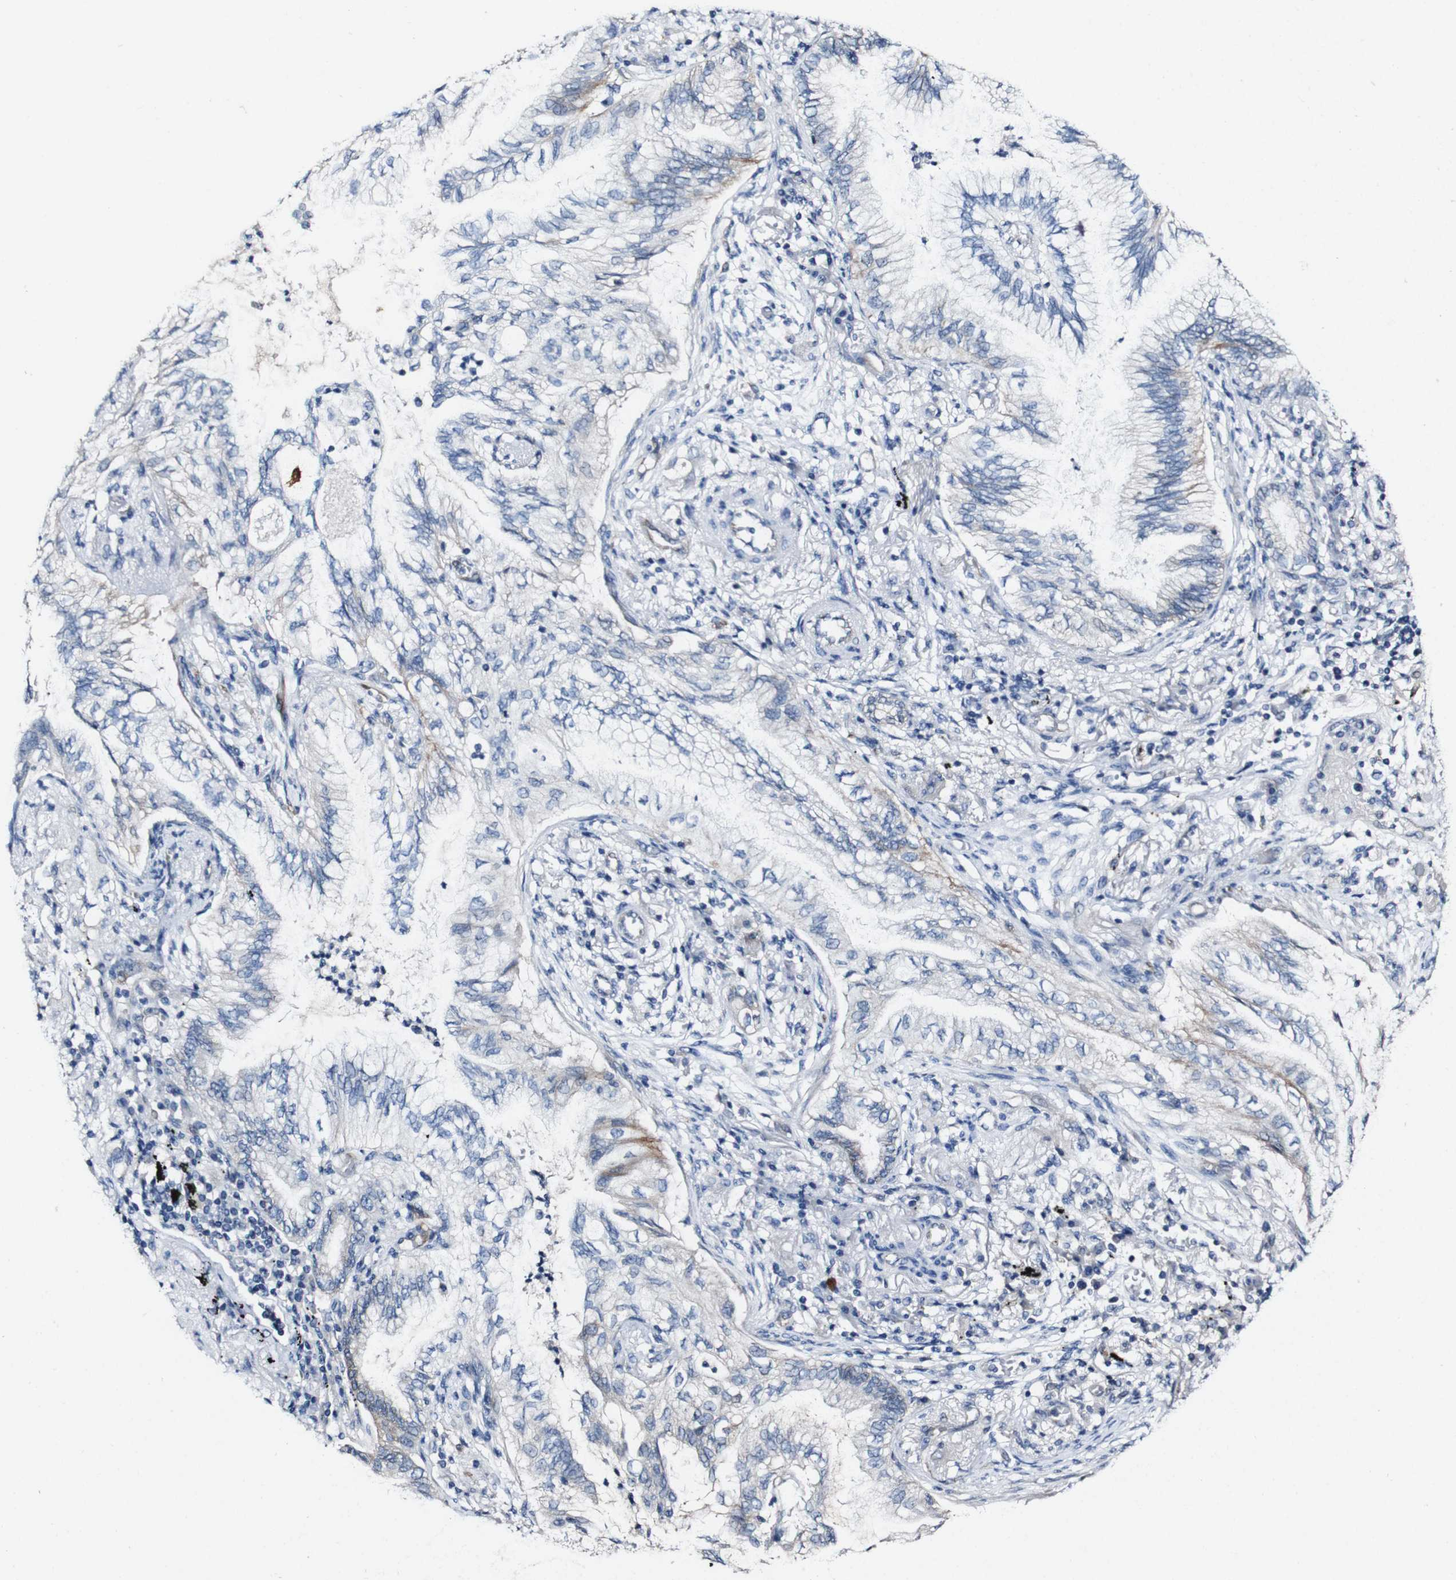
{"staining": {"intensity": "weak", "quantity": "<25%", "location": "cytoplasmic/membranous"}, "tissue": "lung cancer", "cell_type": "Tumor cells", "image_type": "cancer", "snomed": [{"axis": "morphology", "description": "Normal tissue, NOS"}, {"axis": "morphology", "description": "Adenocarcinoma, NOS"}, {"axis": "topography", "description": "Bronchus"}, {"axis": "topography", "description": "Lung"}], "caption": "Protein analysis of lung cancer exhibits no significant positivity in tumor cells.", "gene": "GRAMD1A", "patient": {"sex": "female", "age": 70}}